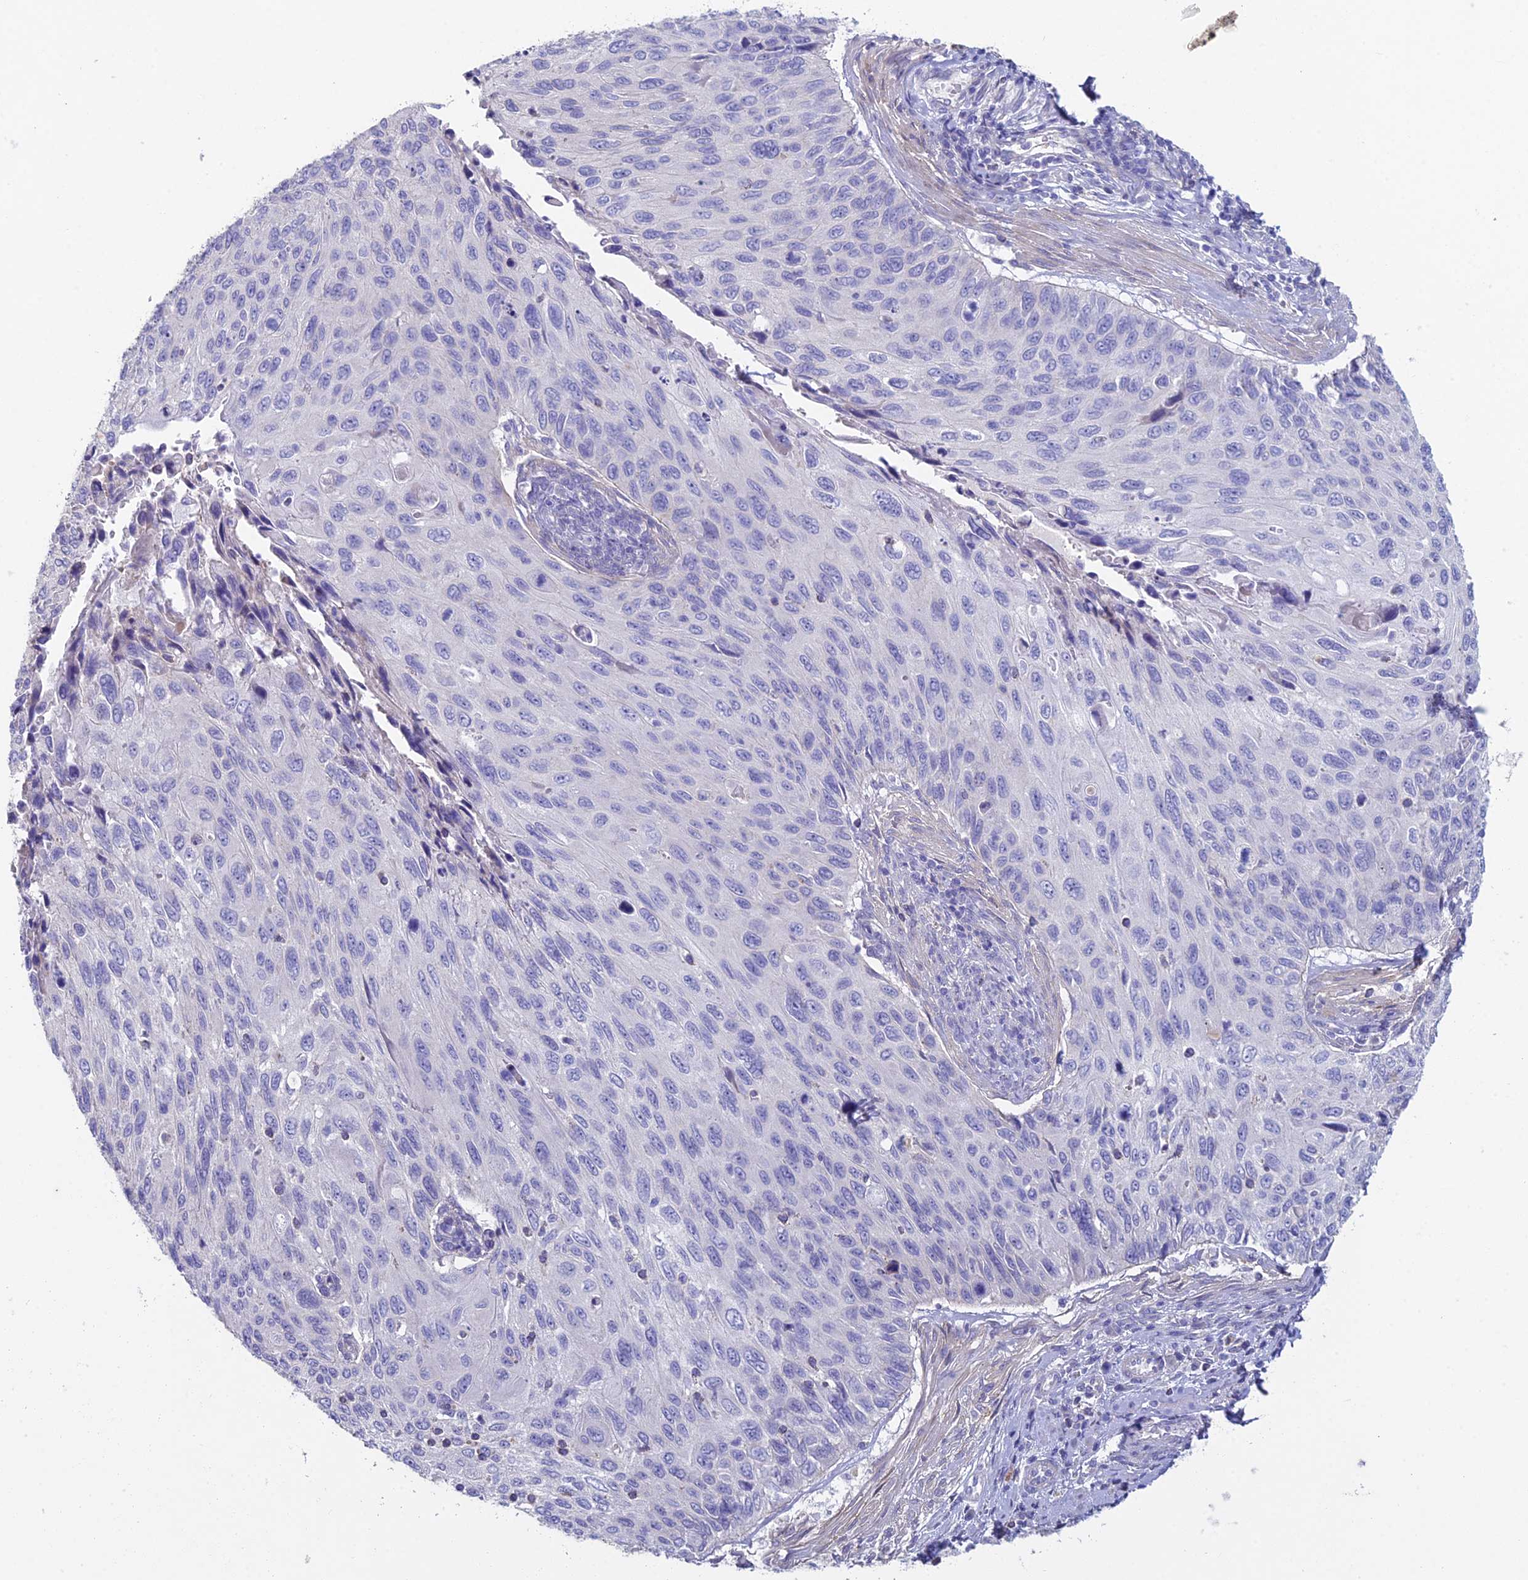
{"staining": {"intensity": "negative", "quantity": "none", "location": "none"}, "tissue": "cervical cancer", "cell_type": "Tumor cells", "image_type": "cancer", "snomed": [{"axis": "morphology", "description": "Squamous cell carcinoma, NOS"}, {"axis": "topography", "description": "Cervix"}], "caption": "This is an immunohistochemistry photomicrograph of human cervical squamous cell carcinoma. There is no positivity in tumor cells.", "gene": "NCAM1", "patient": {"sex": "female", "age": 70}}